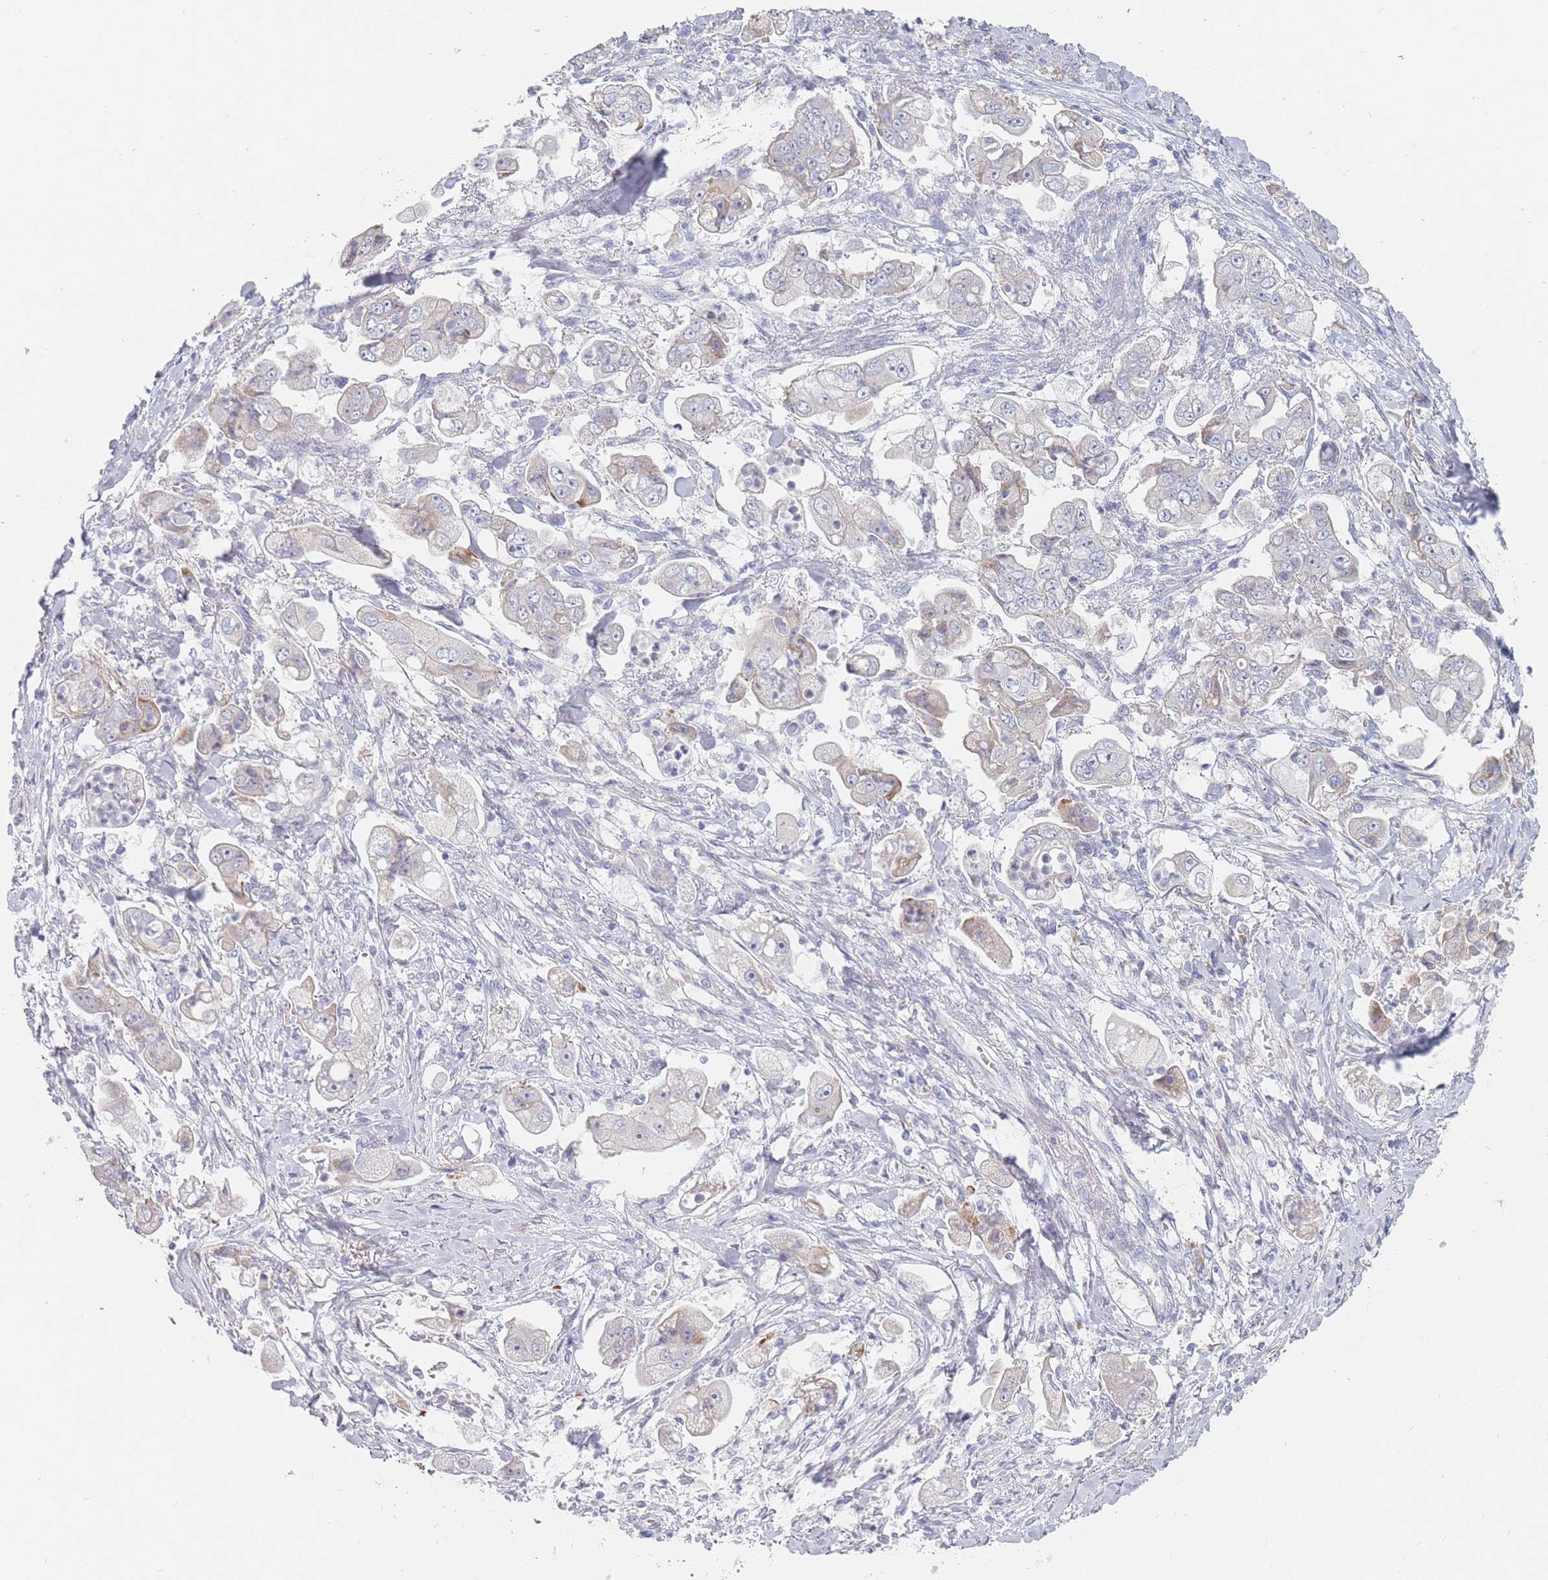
{"staining": {"intensity": "weak", "quantity": "<25%", "location": "cytoplasmic/membranous"}, "tissue": "stomach cancer", "cell_type": "Tumor cells", "image_type": "cancer", "snomed": [{"axis": "morphology", "description": "Adenocarcinoma, NOS"}, {"axis": "topography", "description": "Stomach"}], "caption": "Immunohistochemistry image of neoplastic tissue: stomach cancer stained with DAB shows no significant protein positivity in tumor cells.", "gene": "SPATS1", "patient": {"sex": "male", "age": 62}}